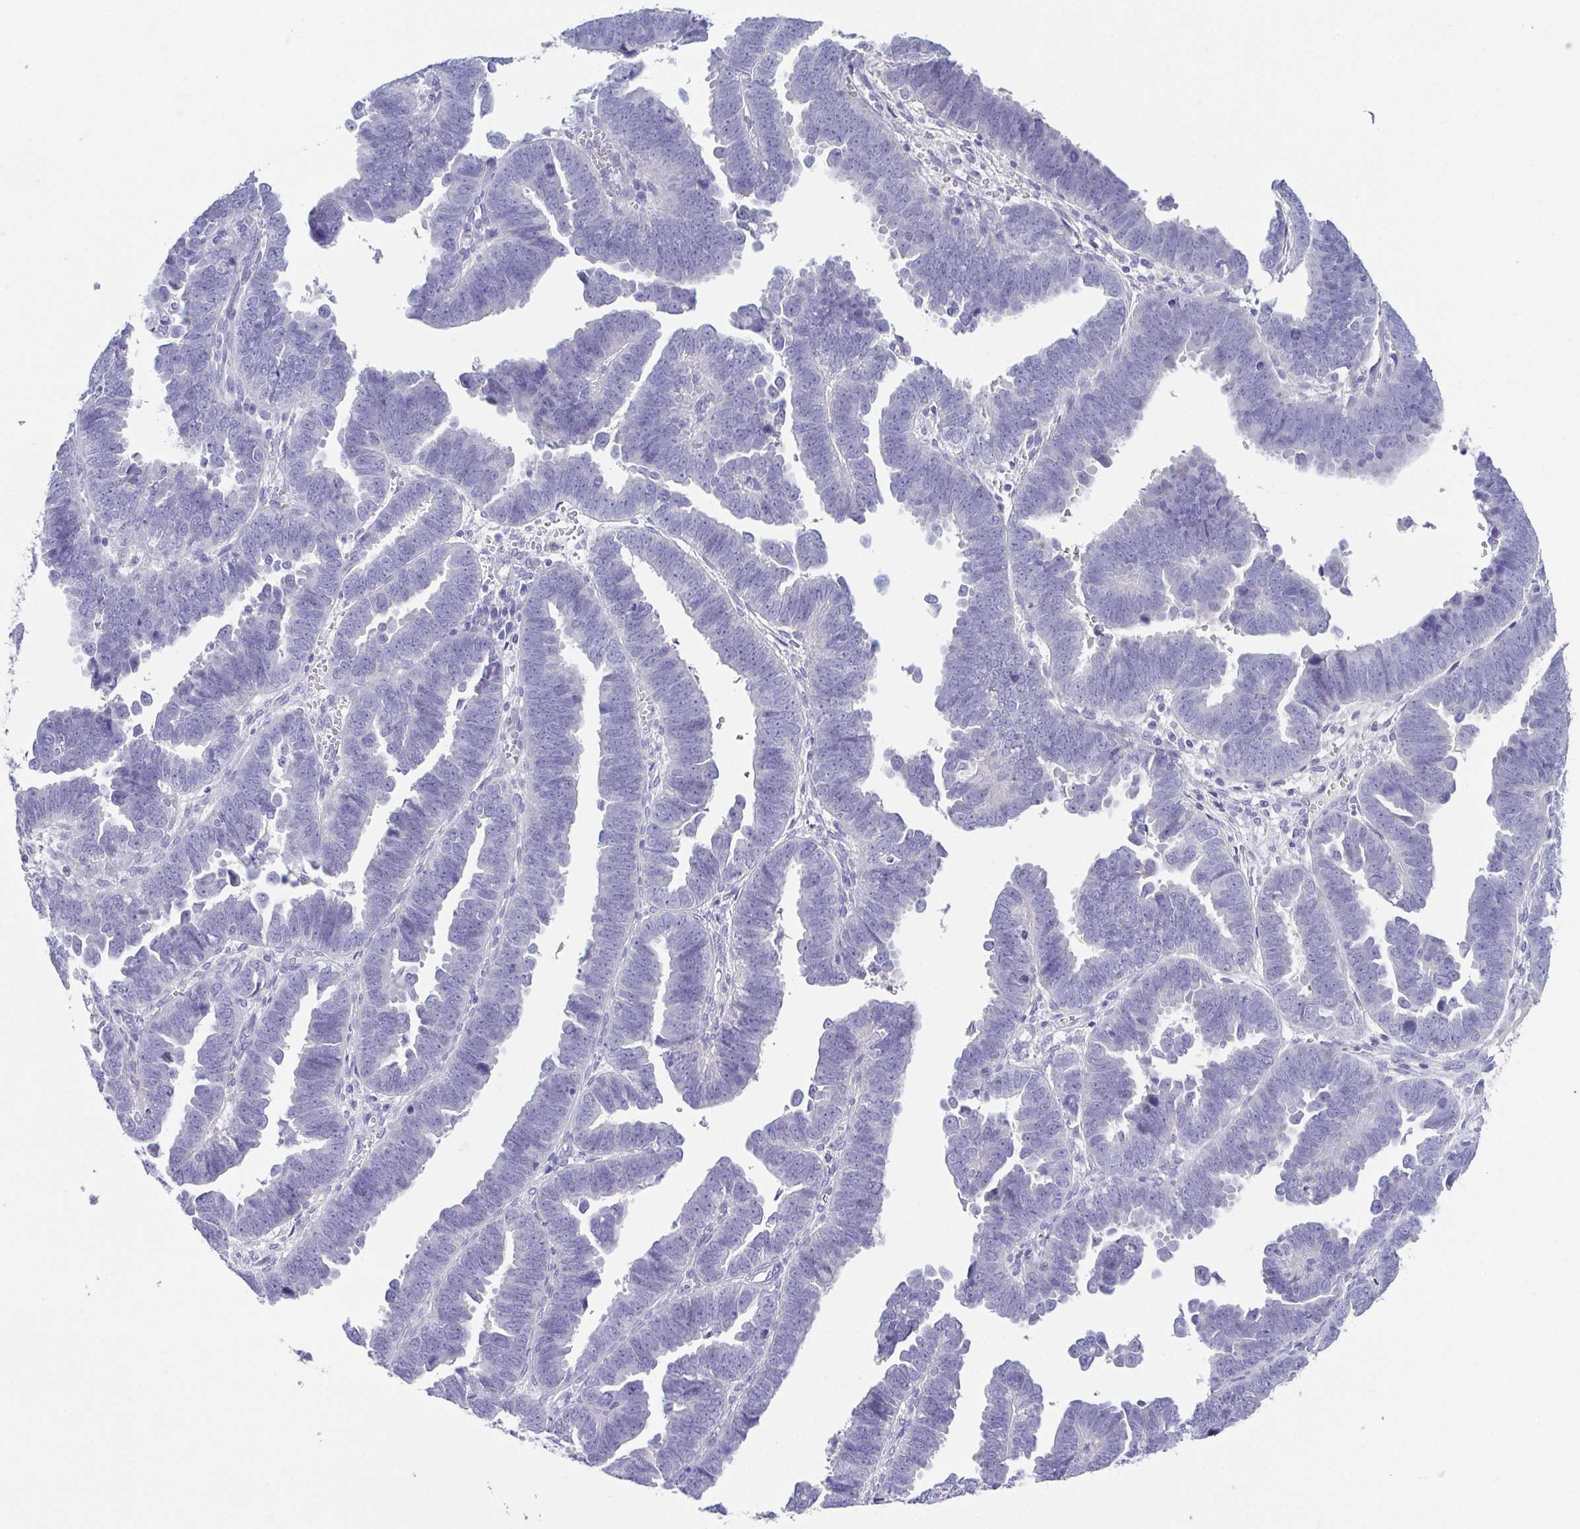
{"staining": {"intensity": "negative", "quantity": "none", "location": "none"}, "tissue": "endometrial cancer", "cell_type": "Tumor cells", "image_type": "cancer", "snomed": [{"axis": "morphology", "description": "Adenocarcinoma, NOS"}, {"axis": "topography", "description": "Endometrium"}], "caption": "Endometrial cancer (adenocarcinoma) stained for a protein using immunohistochemistry (IHC) reveals no positivity tumor cells.", "gene": "HAPLN2", "patient": {"sex": "female", "age": 75}}